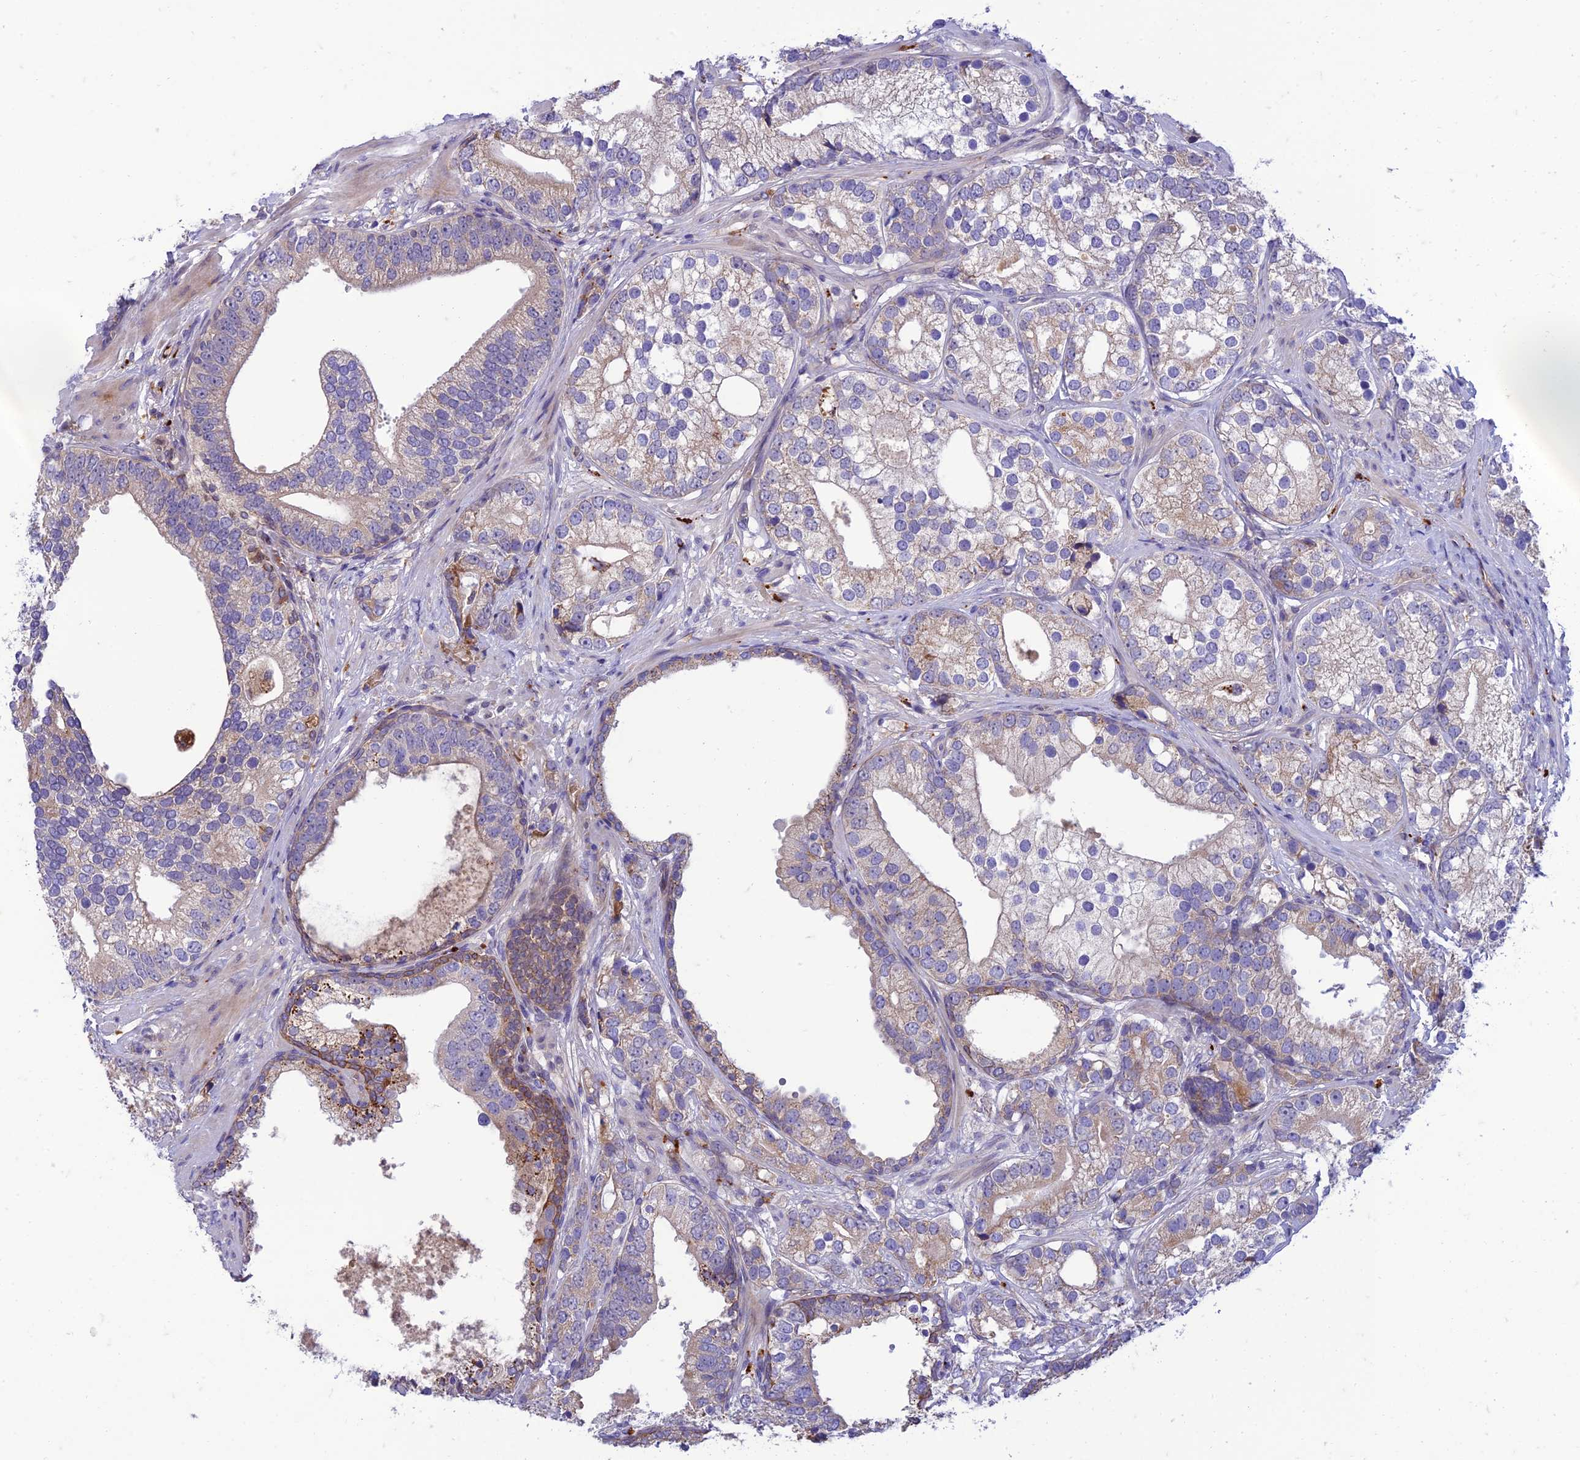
{"staining": {"intensity": "moderate", "quantity": "25%-75%", "location": "cytoplasmic/membranous"}, "tissue": "prostate cancer", "cell_type": "Tumor cells", "image_type": "cancer", "snomed": [{"axis": "morphology", "description": "Adenocarcinoma, High grade"}, {"axis": "topography", "description": "Prostate"}], "caption": "Protein expression analysis of human prostate high-grade adenocarcinoma reveals moderate cytoplasmic/membranous staining in approximately 25%-75% of tumor cells.", "gene": "IRAK3", "patient": {"sex": "male", "age": 75}}